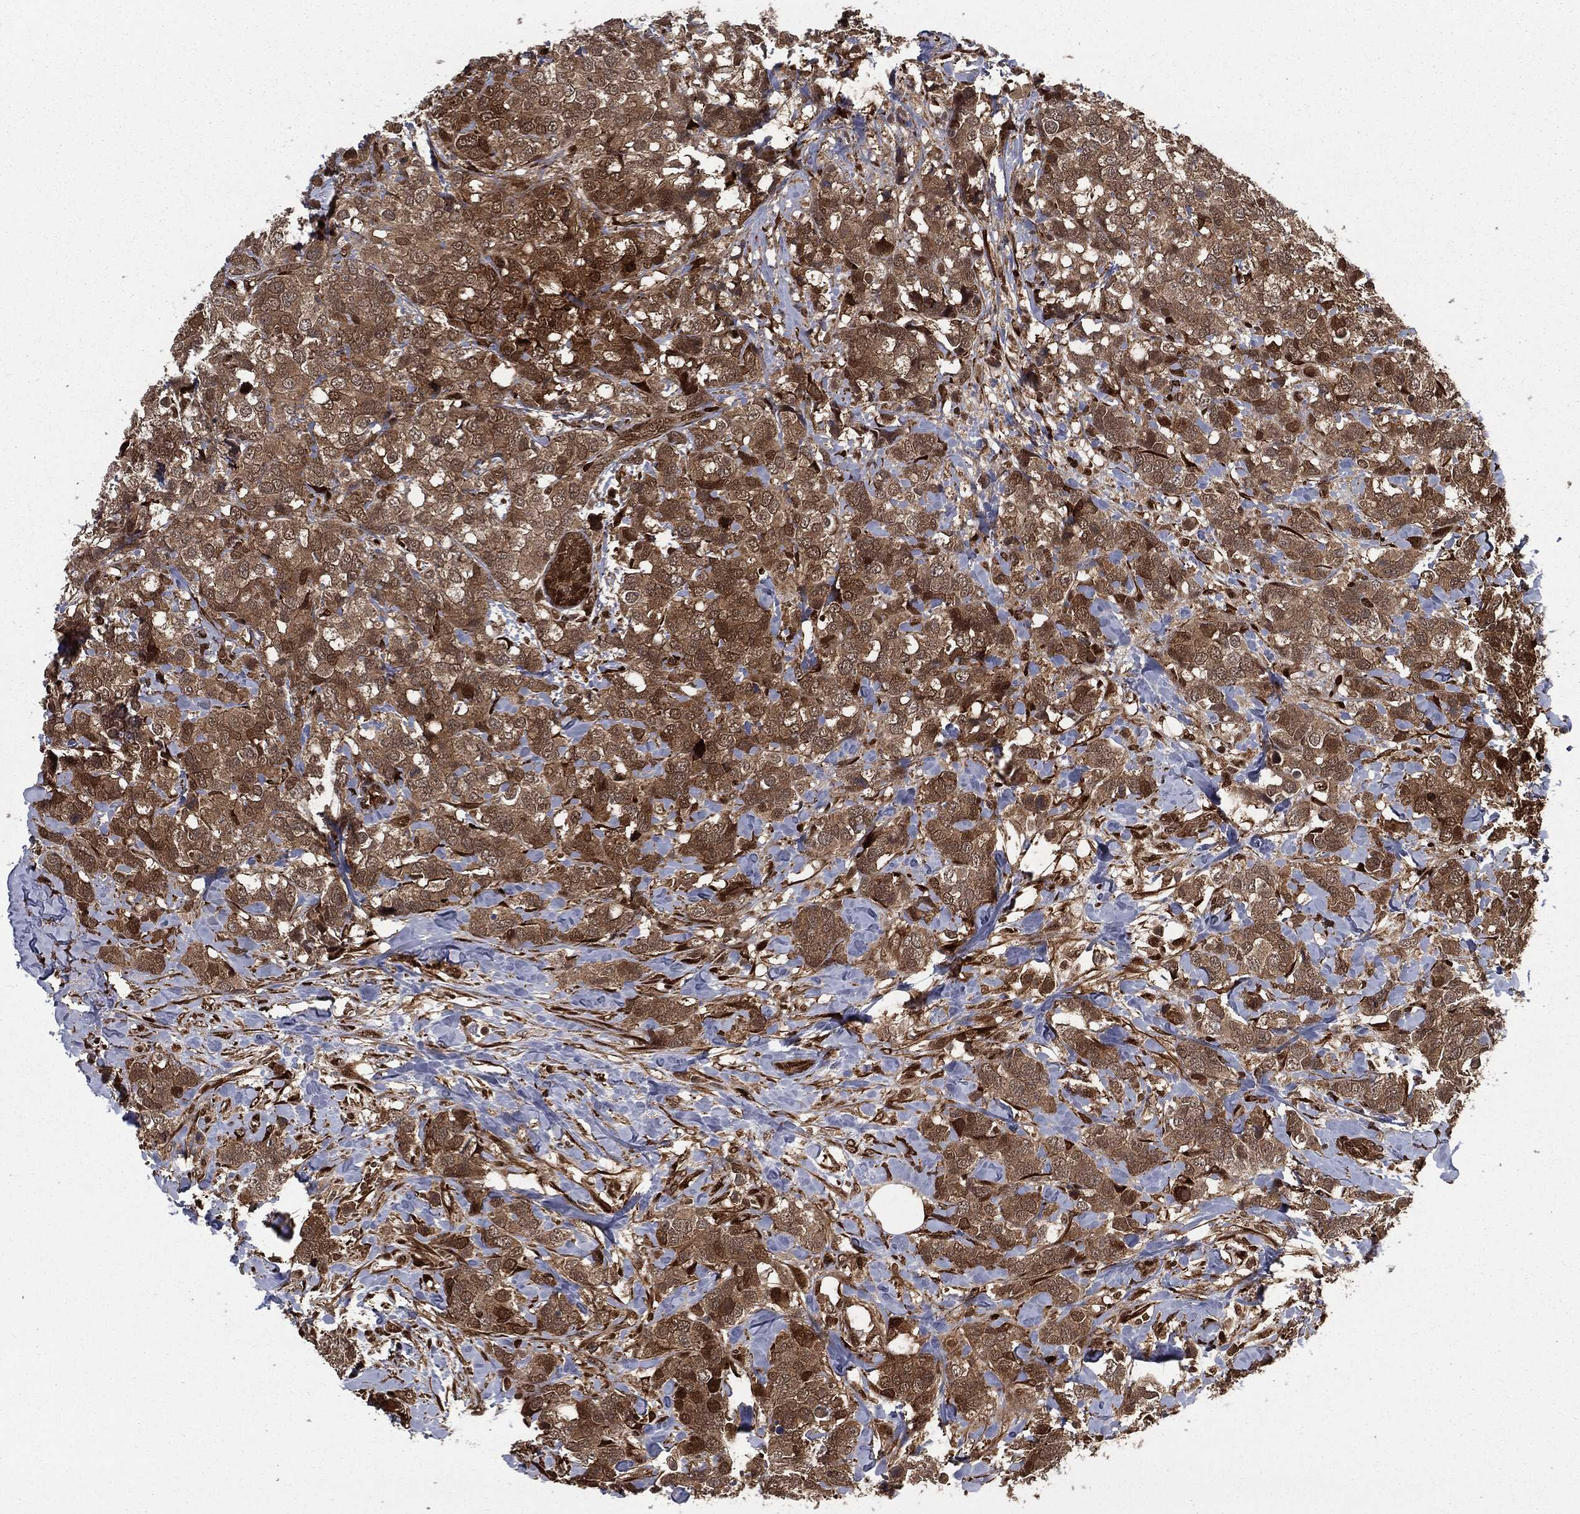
{"staining": {"intensity": "moderate", "quantity": "25%-75%", "location": "cytoplasmic/membranous,nuclear"}, "tissue": "breast cancer", "cell_type": "Tumor cells", "image_type": "cancer", "snomed": [{"axis": "morphology", "description": "Lobular carcinoma"}, {"axis": "topography", "description": "Breast"}], "caption": "The photomicrograph displays immunohistochemical staining of breast cancer. There is moderate cytoplasmic/membranous and nuclear staining is present in about 25%-75% of tumor cells.", "gene": "RANBP9", "patient": {"sex": "female", "age": 59}}